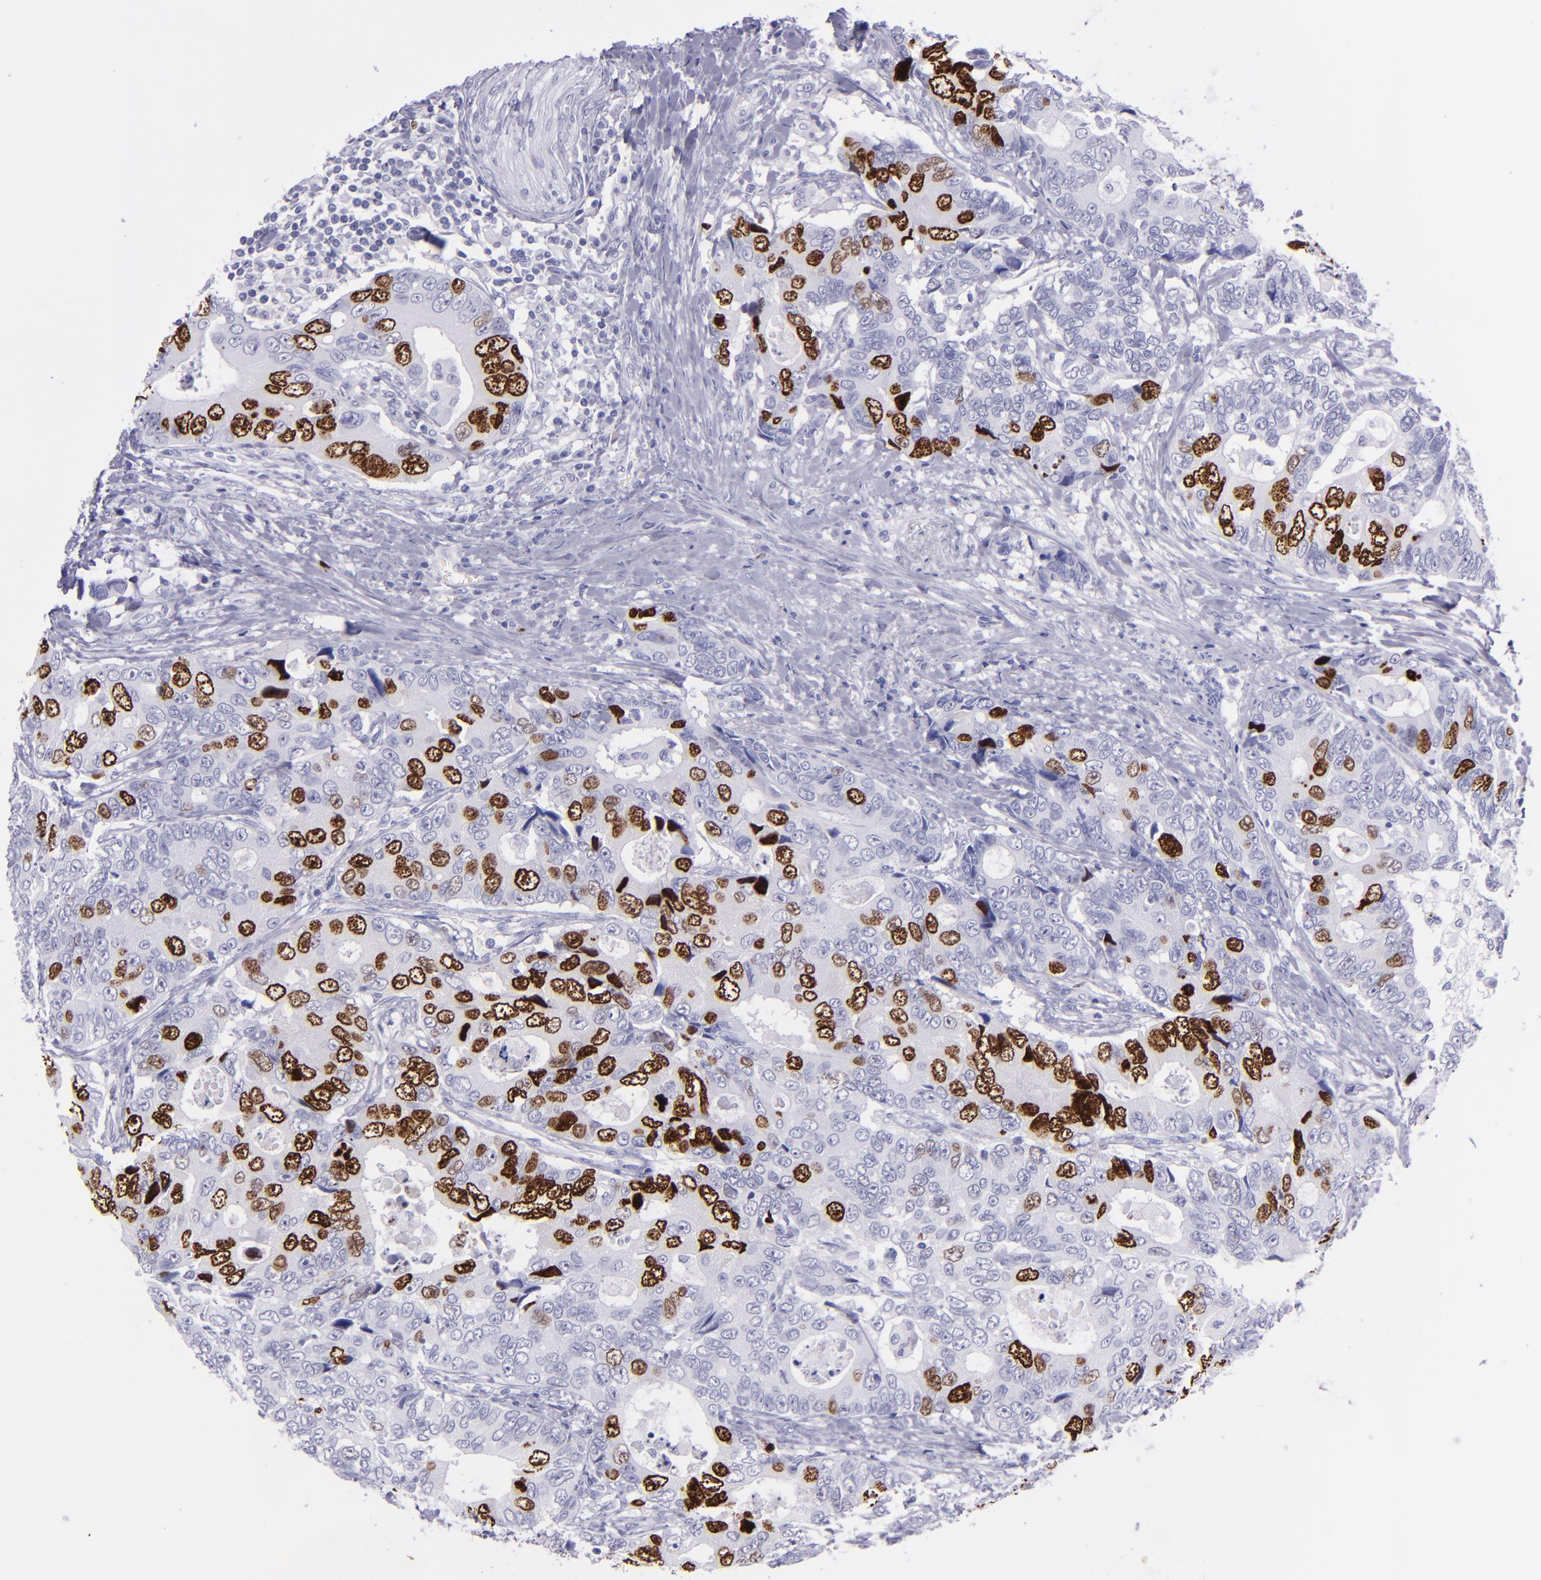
{"staining": {"intensity": "strong", "quantity": "25%-75%", "location": "nuclear"}, "tissue": "colorectal cancer", "cell_type": "Tumor cells", "image_type": "cancer", "snomed": [{"axis": "morphology", "description": "Adenocarcinoma, NOS"}, {"axis": "topography", "description": "Rectum"}], "caption": "Human adenocarcinoma (colorectal) stained with a protein marker reveals strong staining in tumor cells.", "gene": "TOP2A", "patient": {"sex": "female", "age": 67}}